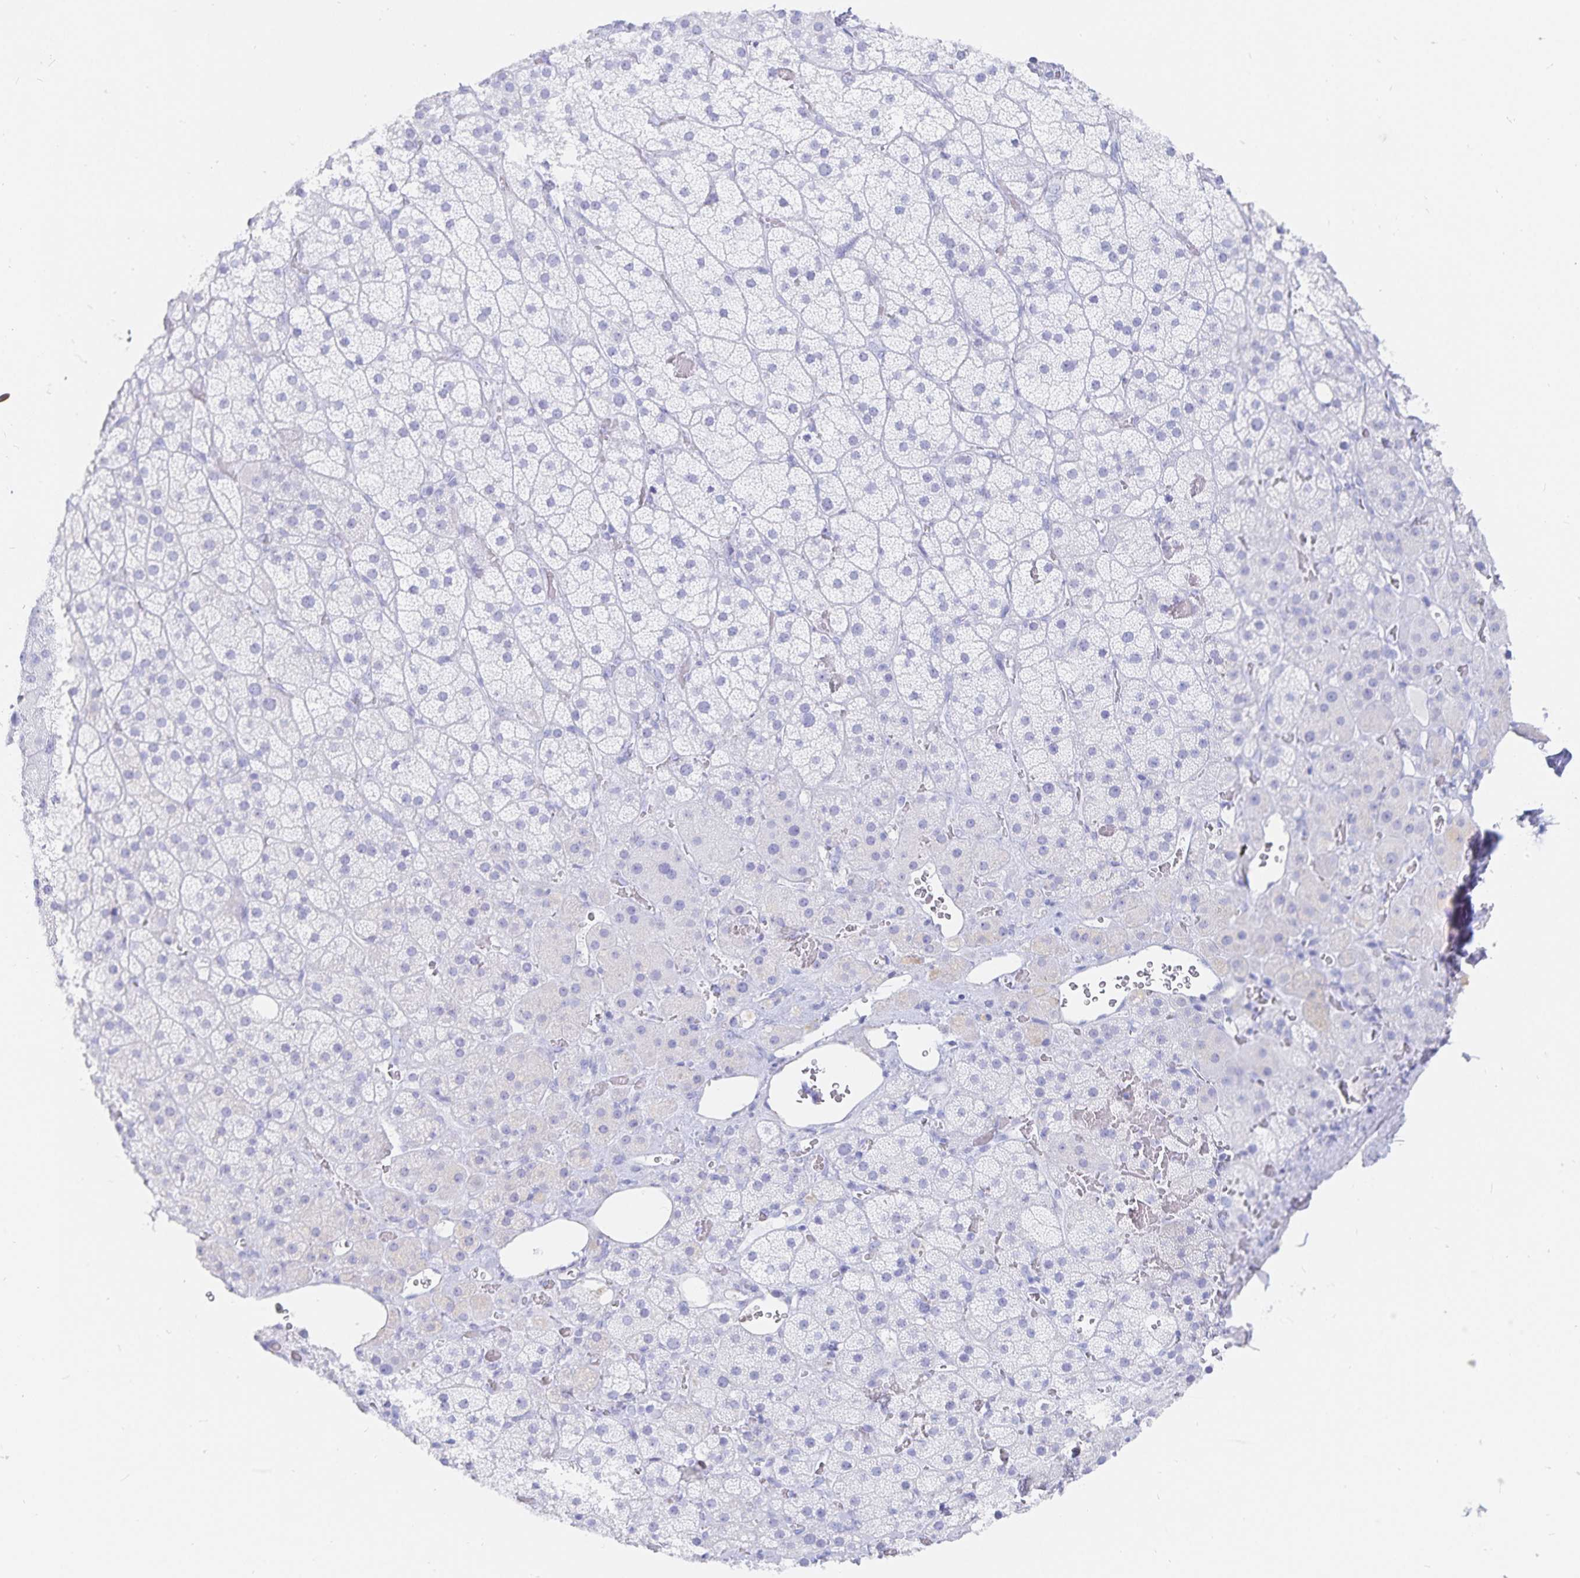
{"staining": {"intensity": "negative", "quantity": "none", "location": "none"}, "tissue": "adrenal gland", "cell_type": "Glandular cells", "image_type": "normal", "snomed": [{"axis": "morphology", "description": "Normal tissue, NOS"}, {"axis": "topography", "description": "Adrenal gland"}], "caption": "DAB (3,3'-diaminobenzidine) immunohistochemical staining of unremarkable adrenal gland displays no significant positivity in glandular cells.", "gene": "INSL5", "patient": {"sex": "male", "age": 57}}